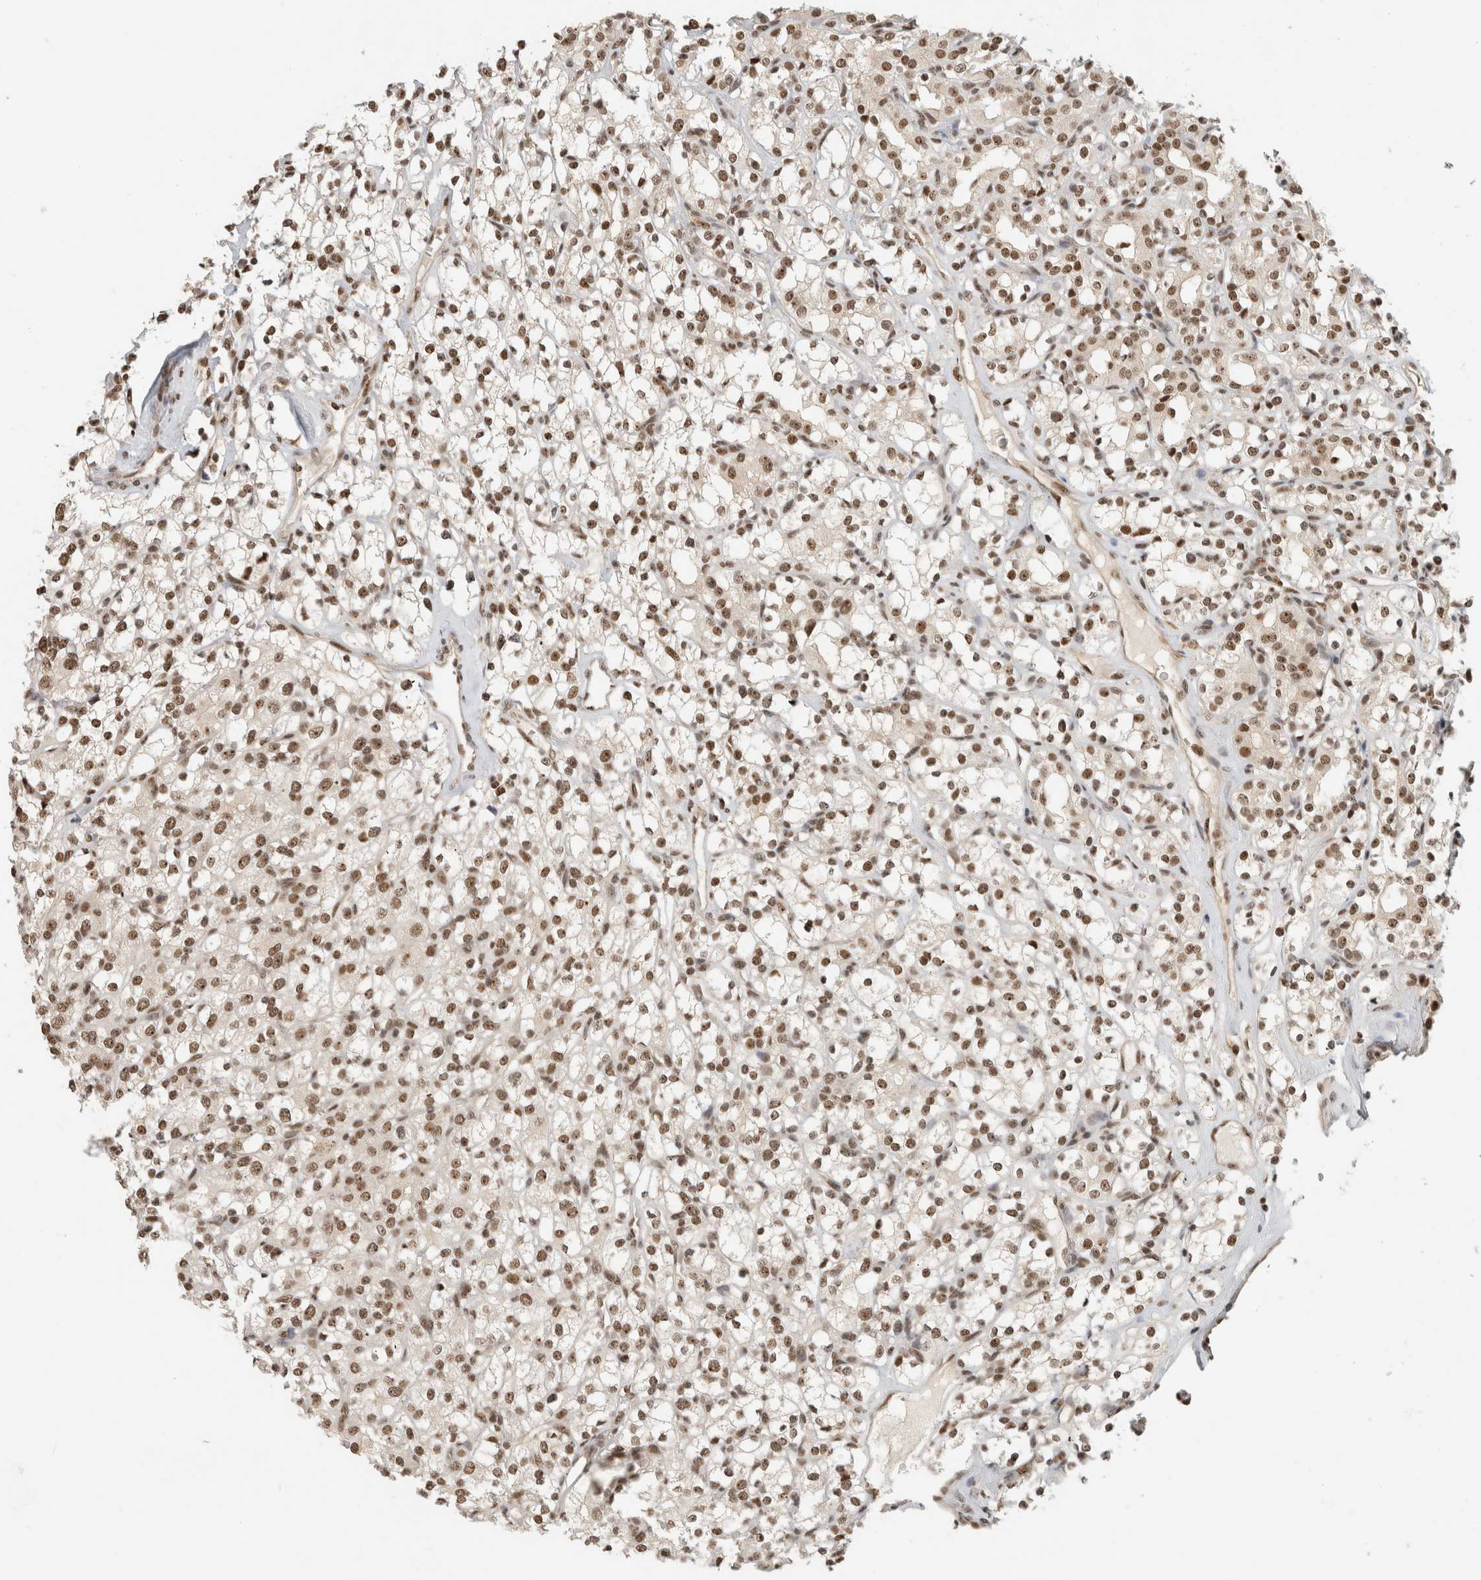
{"staining": {"intensity": "moderate", "quantity": ">75%", "location": "nuclear"}, "tissue": "renal cancer", "cell_type": "Tumor cells", "image_type": "cancer", "snomed": [{"axis": "morphology", "description": "Adenocarcinoma, NOS"}, {"axis": "topography", "description": "Kidney"}], "caption": "Immunohistochemistry (IHC) histopathology image of neoplastic tissue: human renal cancer stained using immunohistochemistry reveals medium levels of moderate protein expression localized specifically in the nuclear of tumor cells, appearing as a nuclear brown color.", "gene": "EBNA1BP2", "patient": {"sex": "male", "age": 77}}